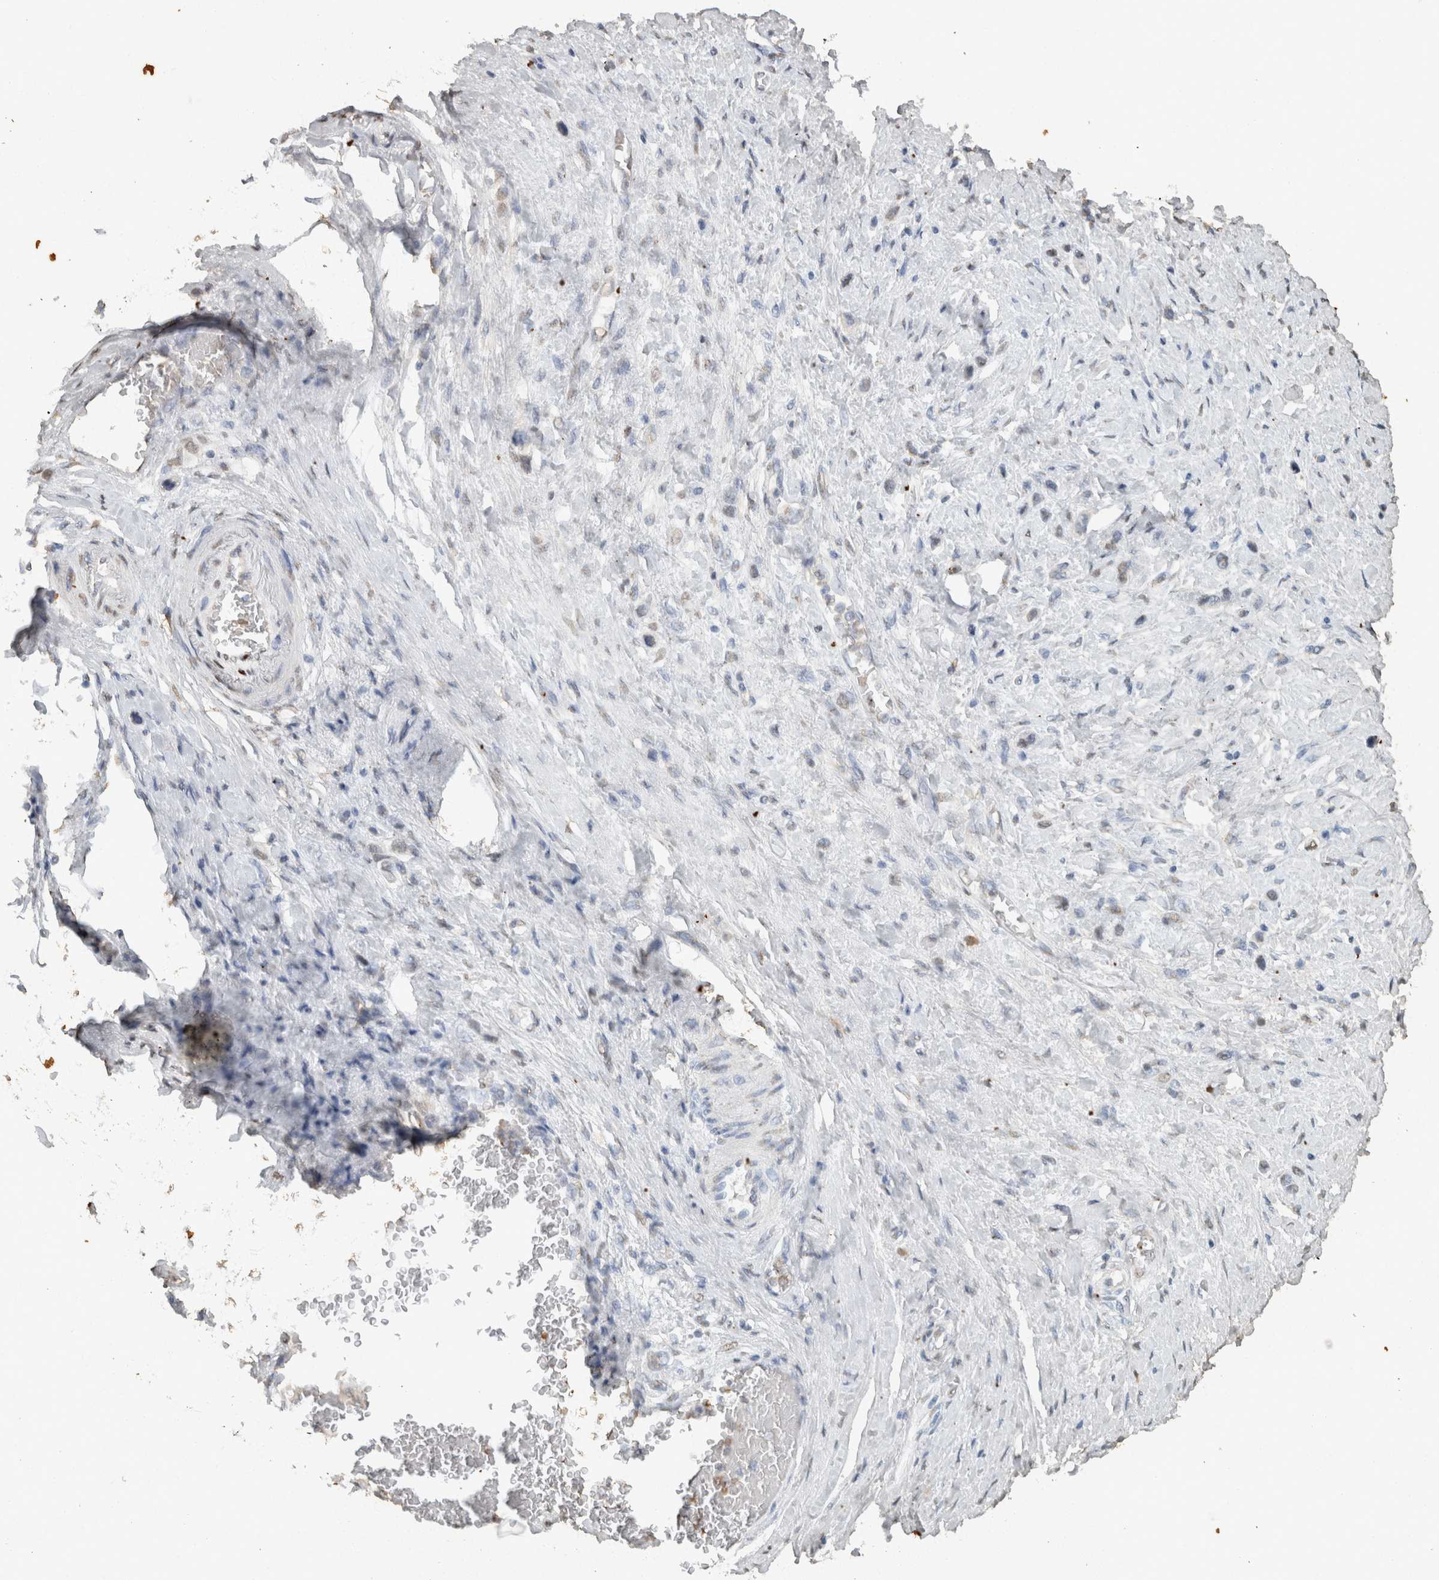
{"staining": {"intensity": "negative", "quantity": "none", "location": "none"}, "tissue": "stomach cancer", "cell_type": "Tumor cells", "image_type": "cancer", "snomed": [{"axis": "morphology", "description": "Adenocarcinoma, NOS"}, {"axis": "topography", "description": "Stomach"}], "caption": "The histopathology image shows no staining of tumor cells in stomach cancer (adenocarcinoma).", "gene": "HAND2", "patient": {"sex": "female", "age": 65}}